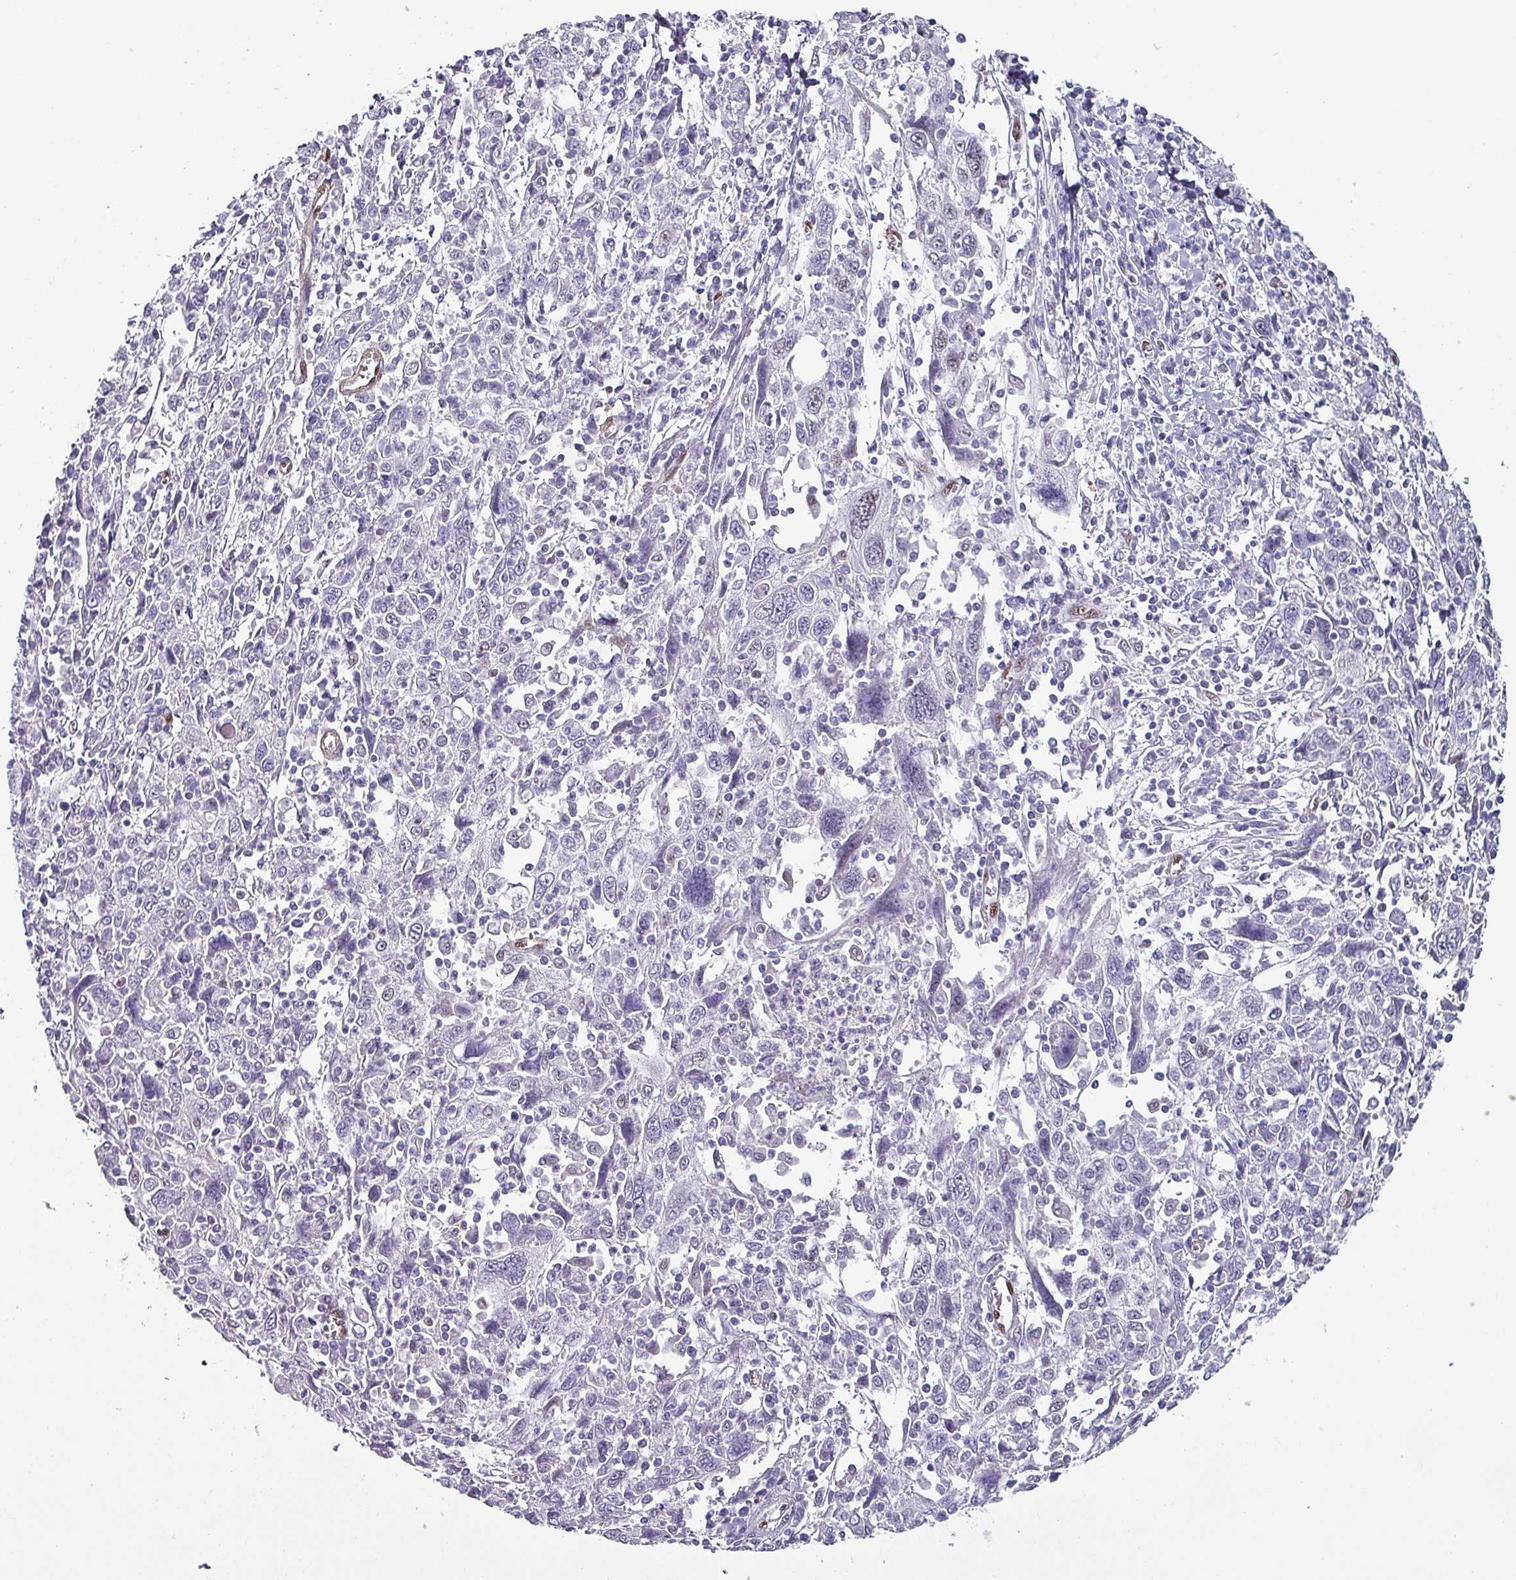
{"staining": {"intensity": "negative", "quantity": "none", "location": "none"}, "tissue": "cervical cancer", "cell_type": "Tumor cells", "image_type": "cancer", "snomed": [{"axis": "morphology", "description": "Squamous cell carcinoma, NOS"}, {"axis": "topography", "description": "Cervix"}], "caption": "This is an IHC image of human squamous cell carcinoma (cervical). There is no positivity in tumor cells.", "gene": "ZNF816-ZNF321P", "patient": {"sex": "female", "age": 46}}